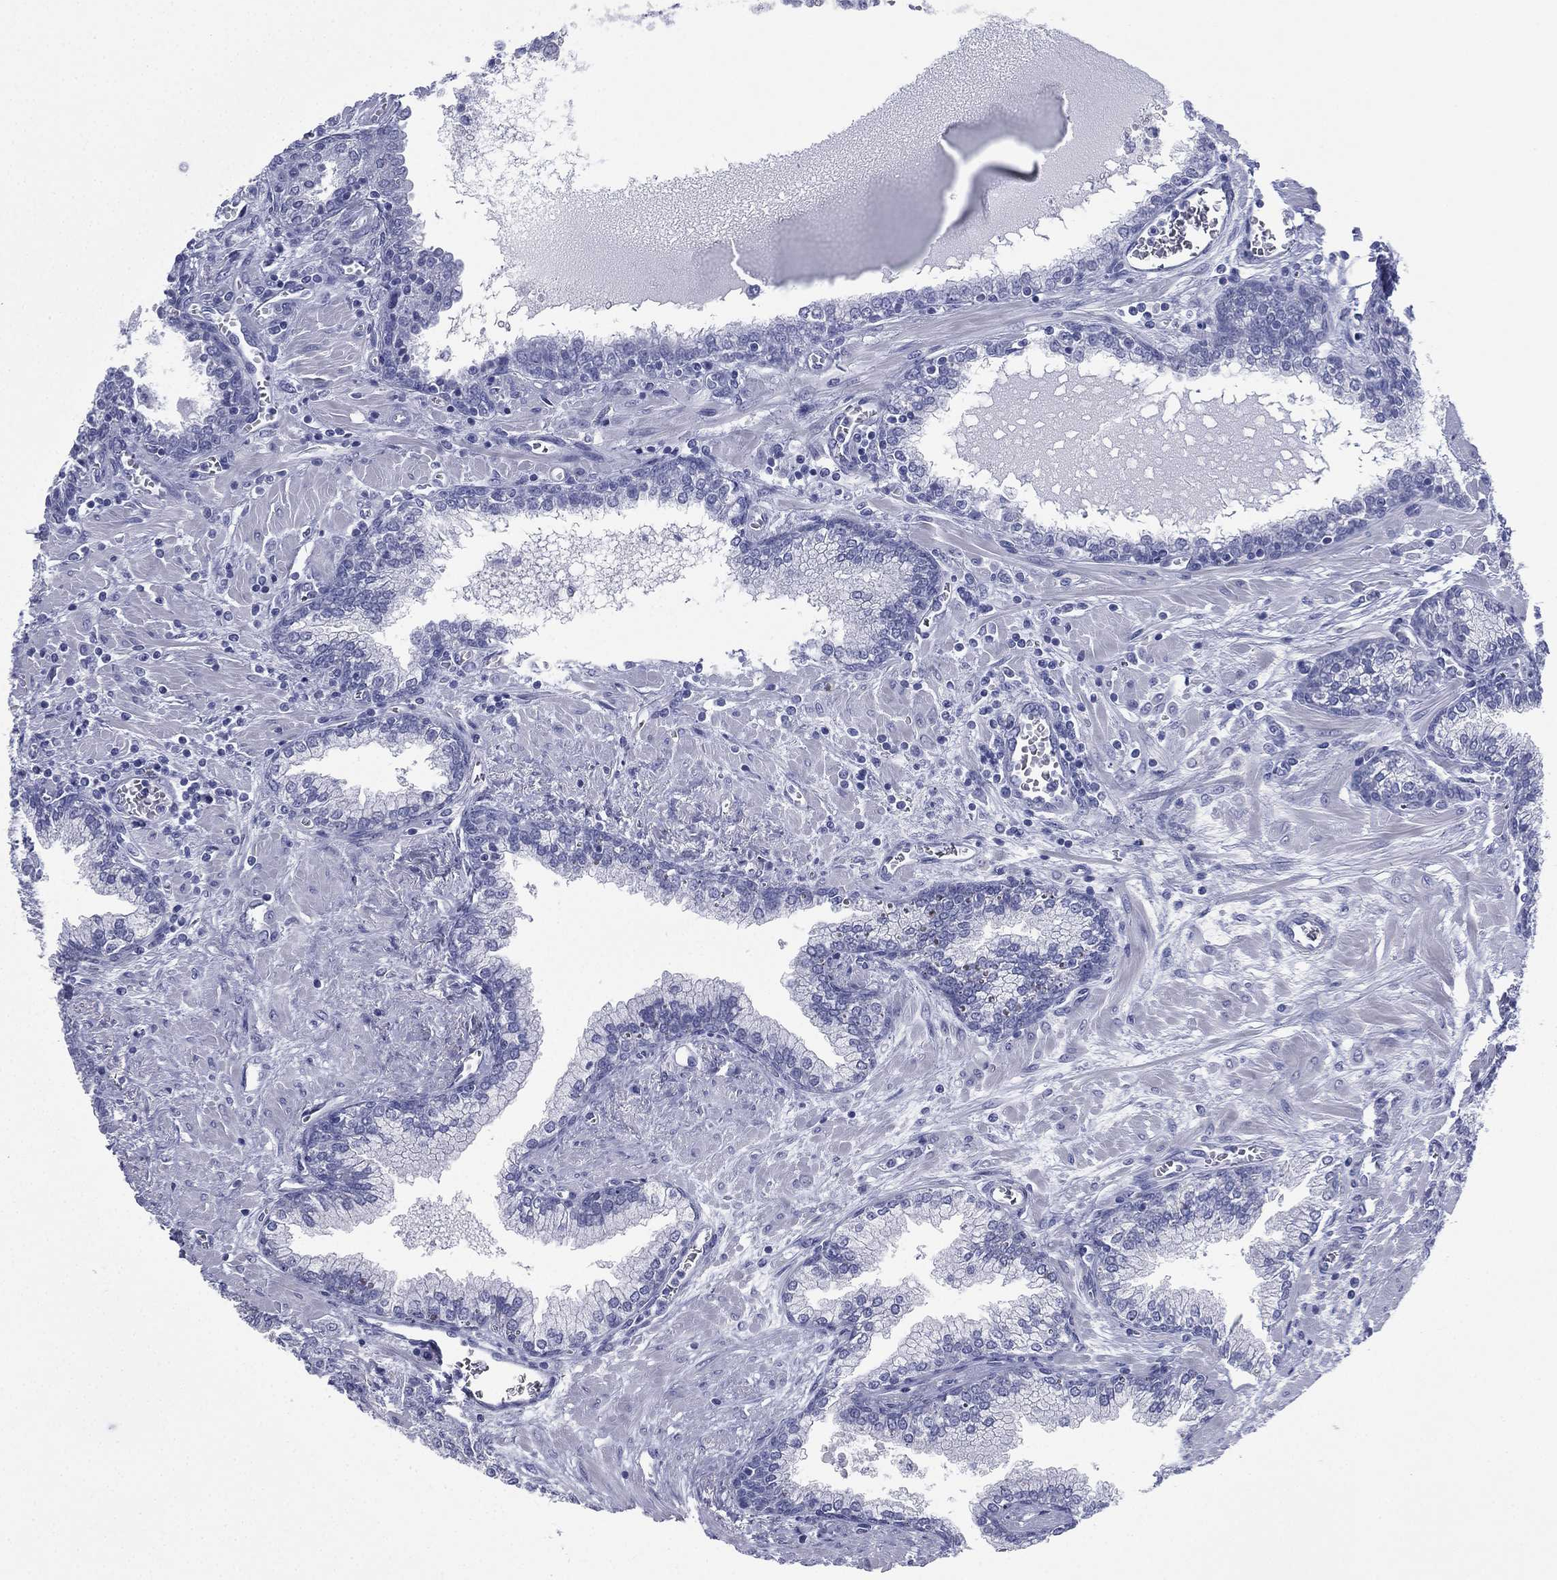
{"staining": {"intensity": "negative", "quantity": "none", "location": "none"}, "tissue": "prostate cancer", "cell_type": "Tumor cells", "image_type": "cancer", "snomed": [{"axis": "morphology", "description": "Adenocarcinoma, NOS"}, {"axis": "topography", "description": "Prostate and seminal vesicle, NOS"}, {"axis": "topography", "description": "Prostate"}], "caption": "There is no significant staining in tumor cells of prostate adenocarcinoma.", "gene": "FCER2", "patient": {"sex": "male", "age": 62}}